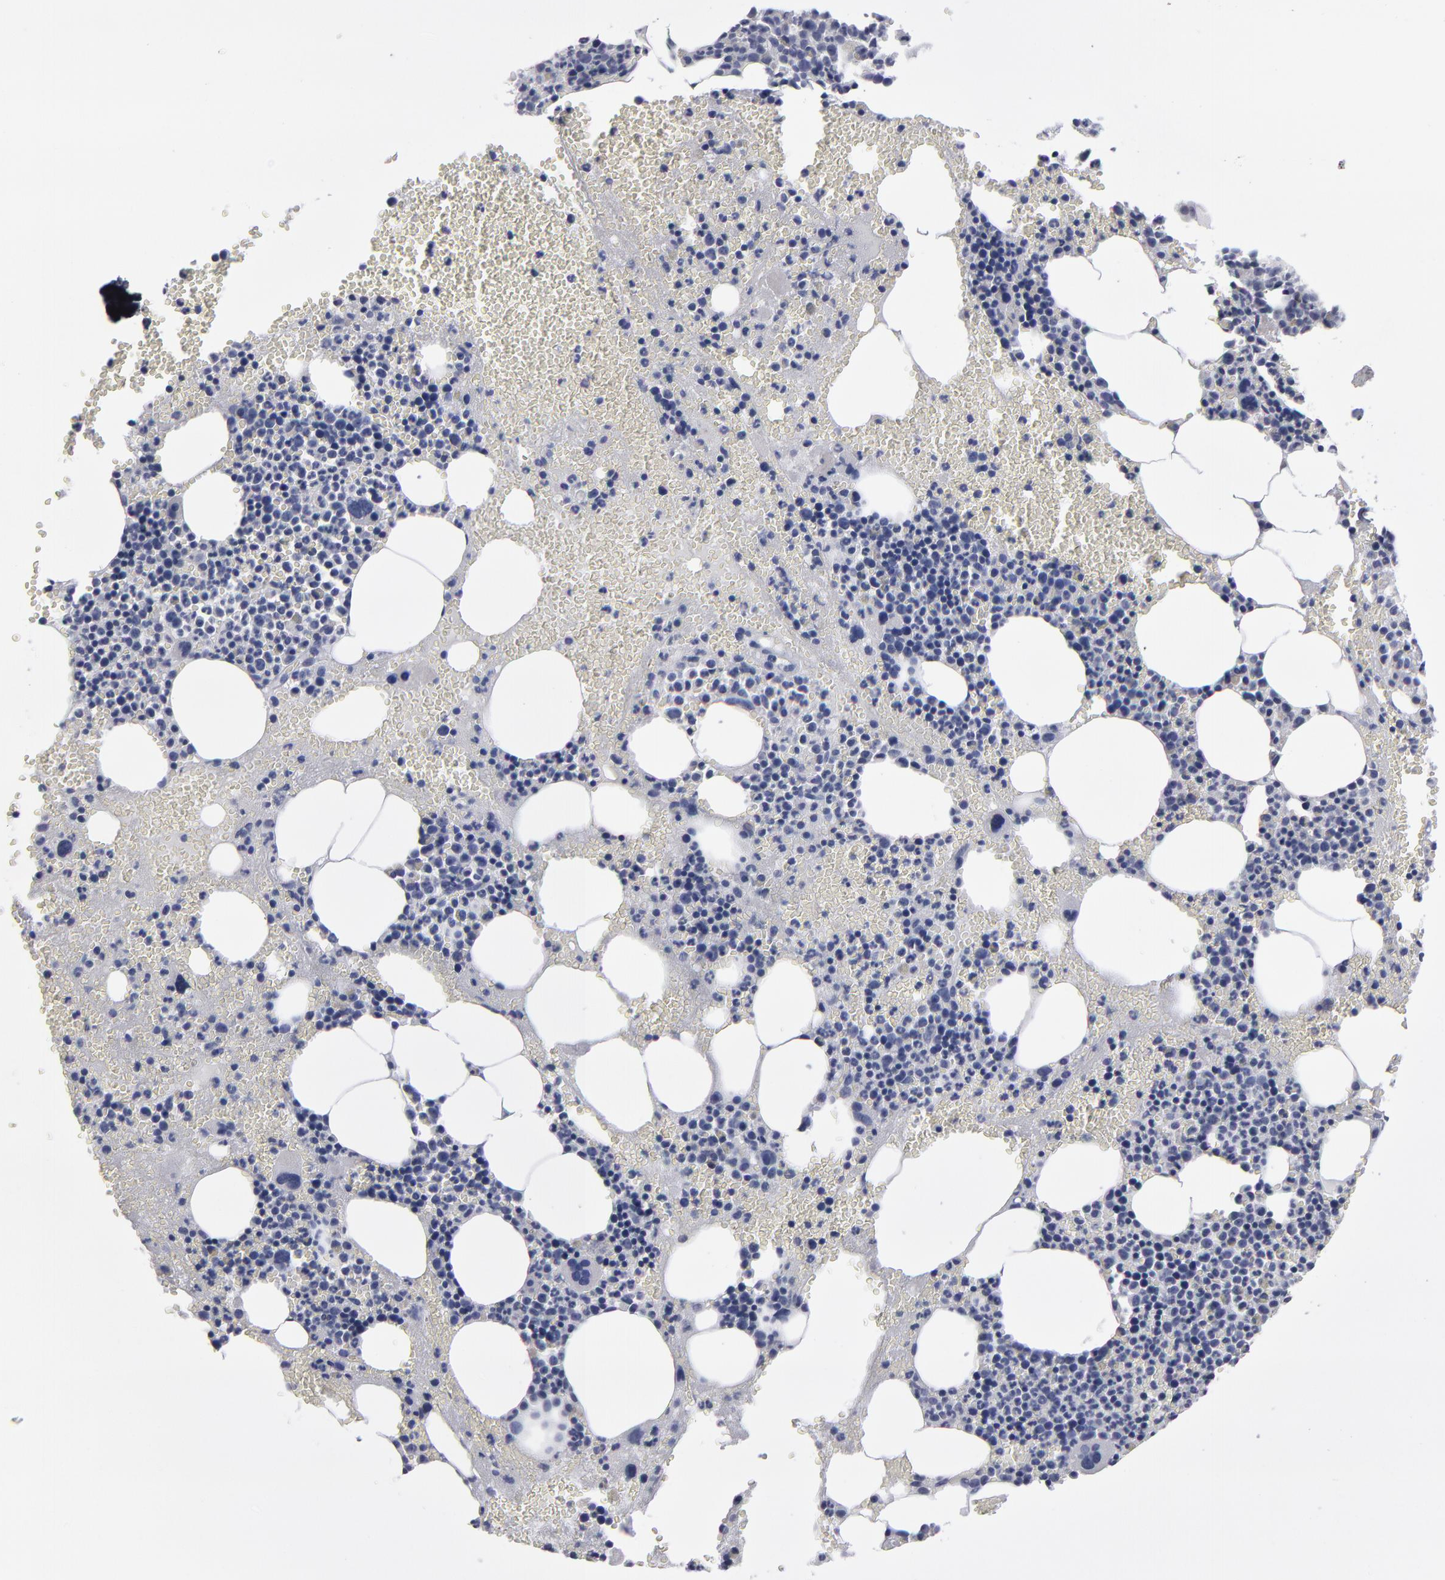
{"staining": {"intensity": "weak", "quantity": "<25%", "location": "cytoplasmic/membranous"}, "tissue": "bone marrow", "cell_type": "Hematopoietic cells", "image_type": "normal", "snomed": [{"axis": "morphology", "description": "Normal tissue, NOS"}, {"axis": "topography", "description": "Bone marrow"}], "caption": "This image is of benign bone marrow stained with immunohistochemistry to label a protein in brown with the nuclei are counter-stained blue. There is no expression in hematopoietic cells.", "gene": "CCDC80", "patient": {"sex": "male", "age": 82}}